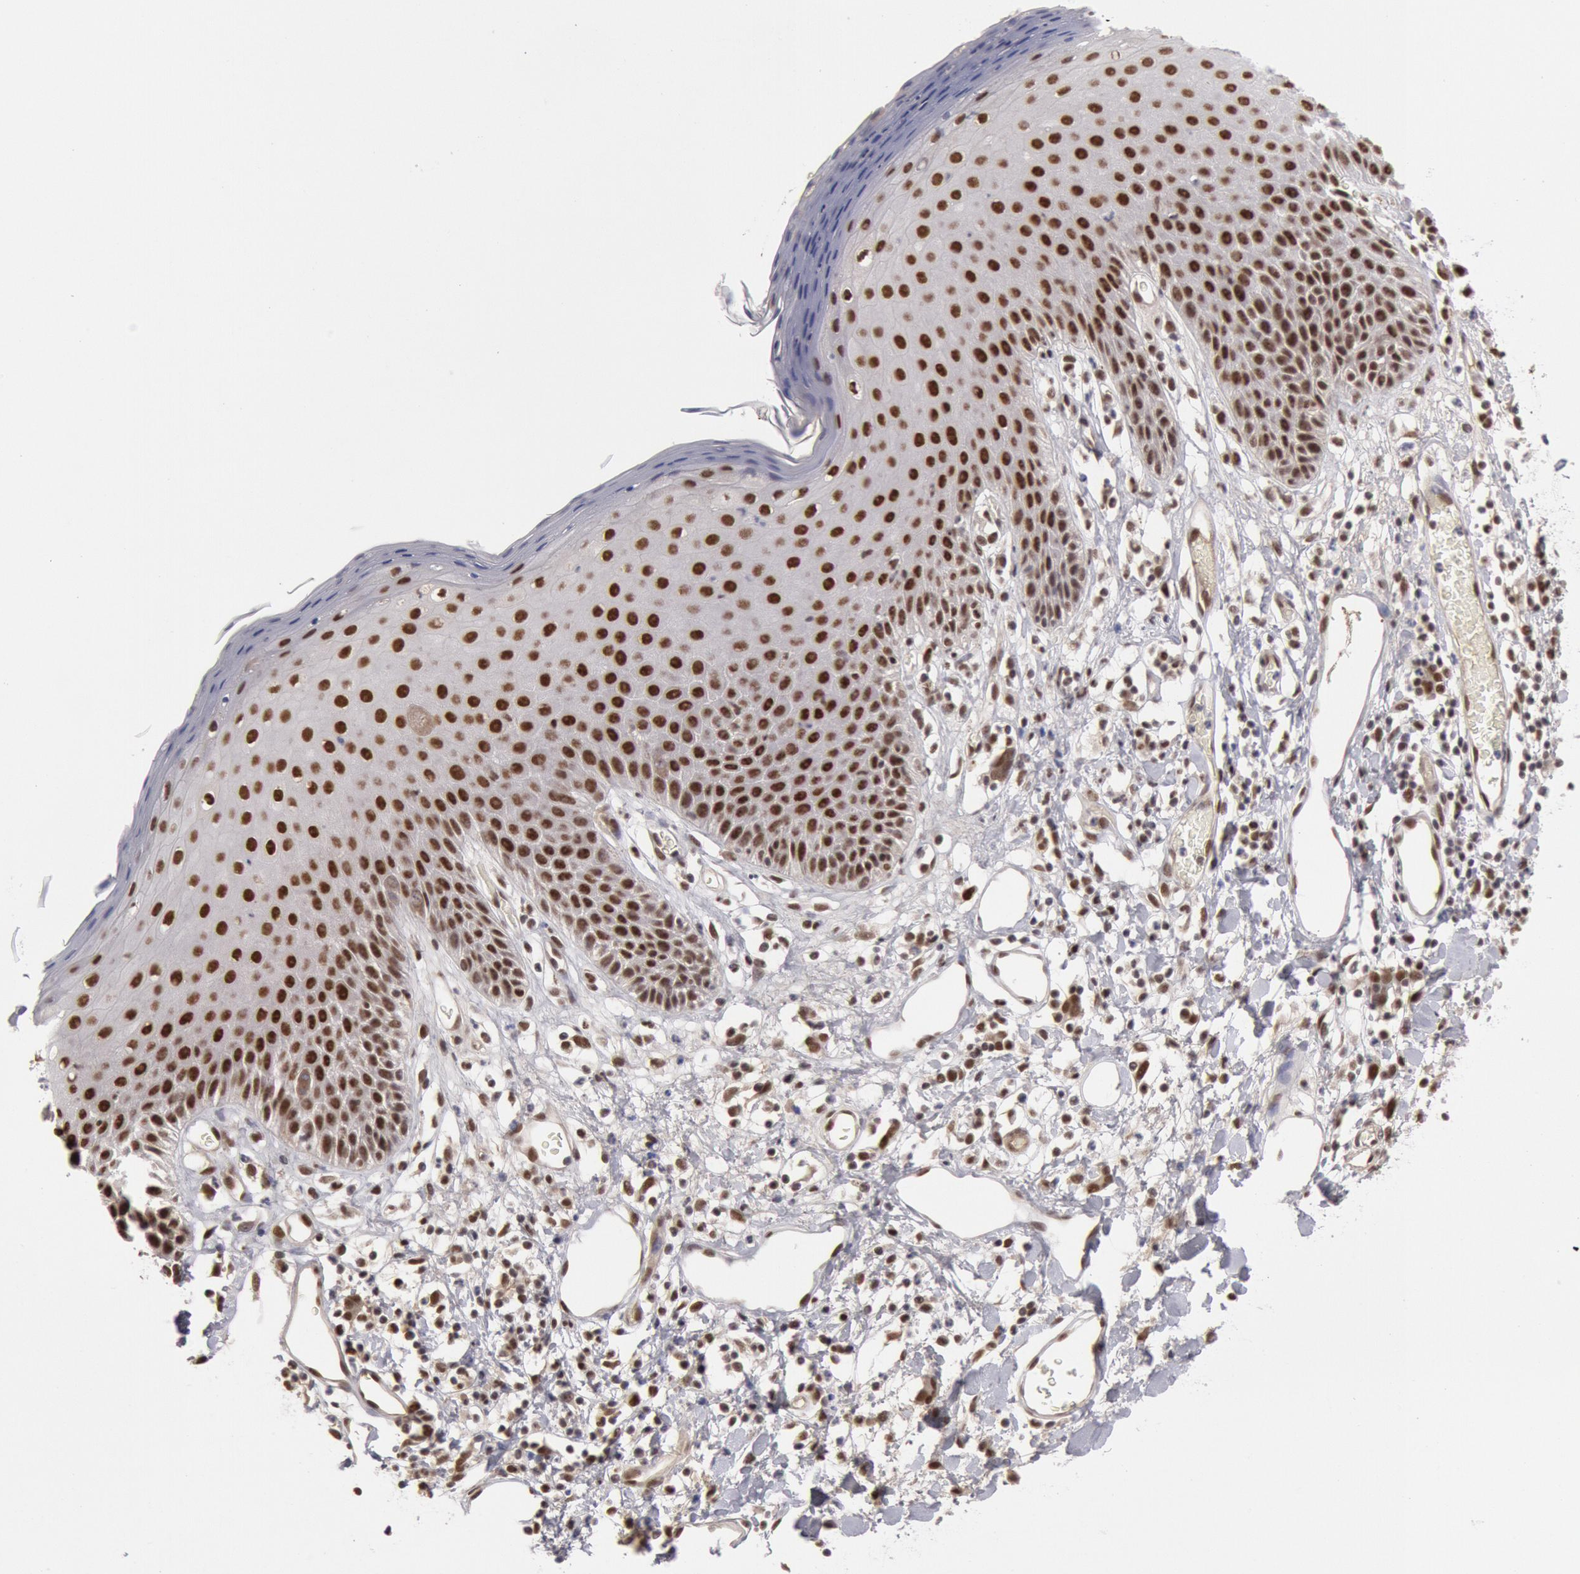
{"staining": {"intensity": "moderate", "quantity": ">75%", "location": "nuclear"}, "tissue": "skin", "cell_type": "Epidermal cells", "image_type": "normal", "snomed": [{"axis": "morphology", "description": "Normal tissue, NOS"}, {"axis": "topography", "description": "Vulva"}, {"axis": "topography", "description": "Peripheral nerve tissue"}], "caption": "Immunohistochemistry staining of unremarkable skin, which exhibits medium levels of moderate nuclear staining in approximately >75% of epidermal cells indicating moderate nuclear protein staining. The staining was performed using DAB (brown) for protein detection and nuclei were counterstained in hematoxylin (blue).", "gene": "PPP4R3B", "patient": {"sex": "female", "age": 68}}